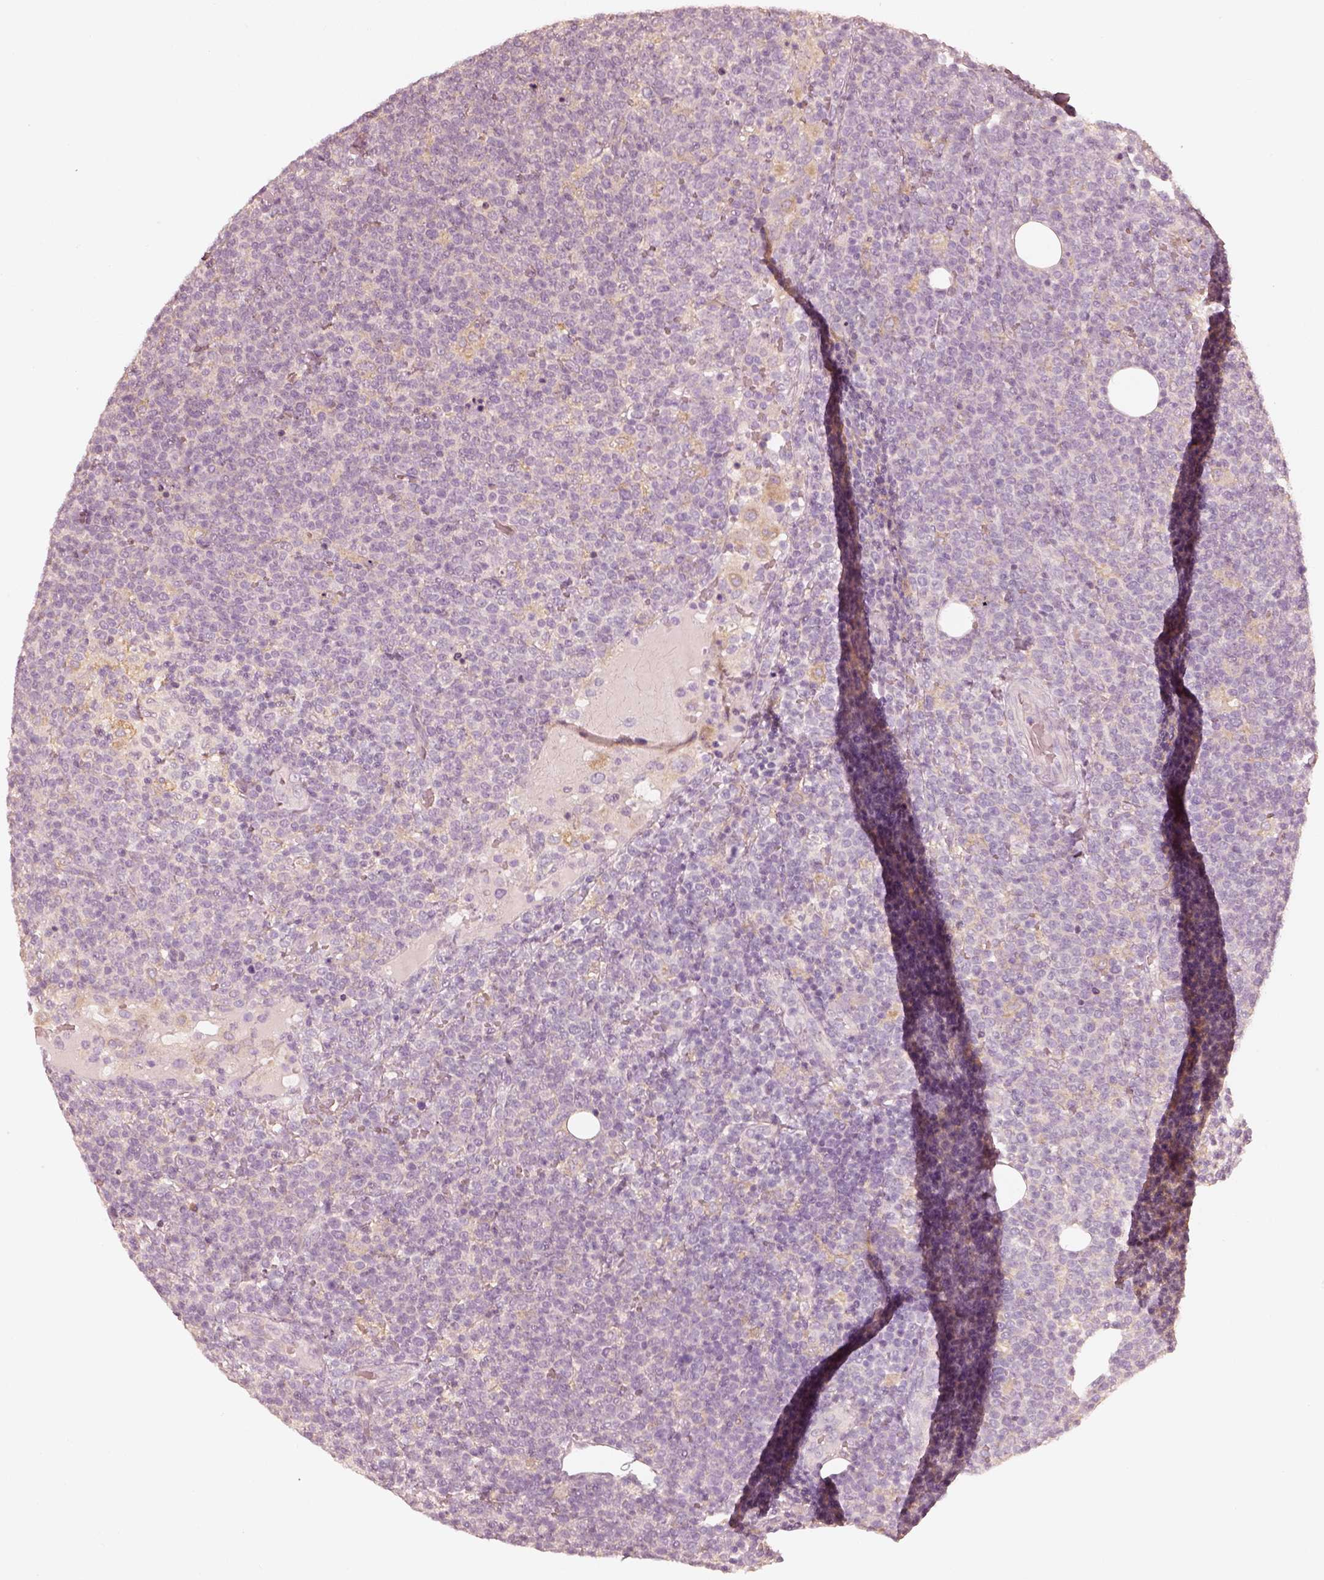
{"staining": {"intensity": "negative", "quantity": "none", "location": "none"}, "tissue": "lymphoma", "cell_type": "Tumor cells", "image_type": "cancer", "snomed": [{"axis": "morphology", "description": "Malignant lymphoma, non-Hodgkin's type, High grade"}, {"axis": "topography", "description": "Lymph node"}], "caption": "This is an immunohistochemistry photomicrograph of human malignant lymphoma, non-Hodgkin's type (high-grade). There is no expression in tumor cells.", "gene": "FMNL2", "patient": {"sex": "male", "age": 61}}